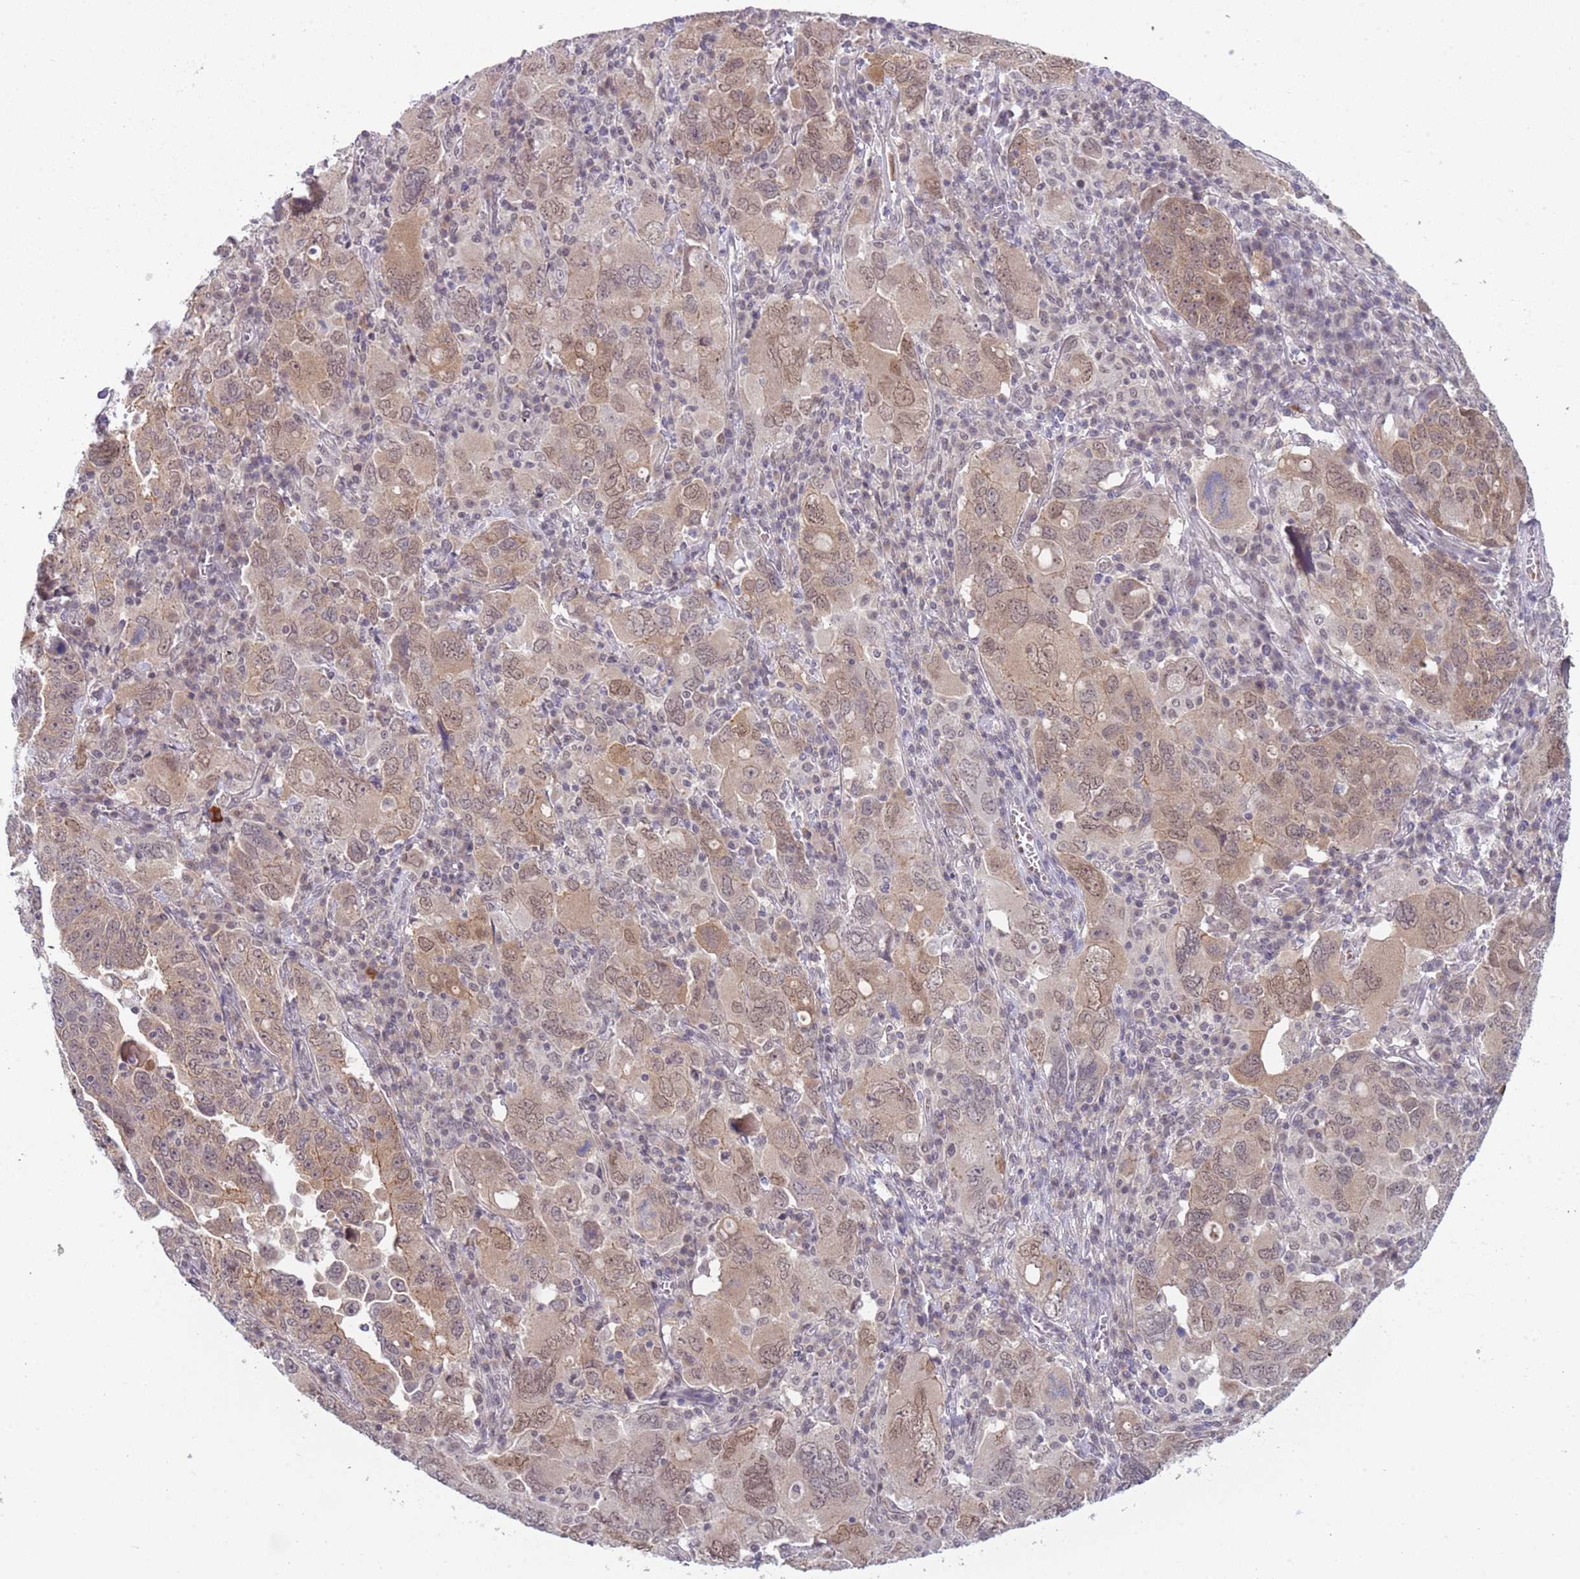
{"staining": {"intensity": "weak", "quantity": ">75%", "location": "cytoplasmic/membranous,nuclear"}, "tissue": "ovarian cancer", "cell_type": "Tumor cells", "image_type": "cancer", "snomed": [{"axis": "morphology", "description": "Carcinoma, endometroid"}, {"axis": "topography", "description": "Ovary"}], "caption": "Ovarian cancer was stained to show a protein in brown. There is low levels of weak cytoplasmic/membranous and nuclear expression in about >75% of tumor cells.", "gene": "TM2D1", "patient": {"sex": "female", "age": 62}}